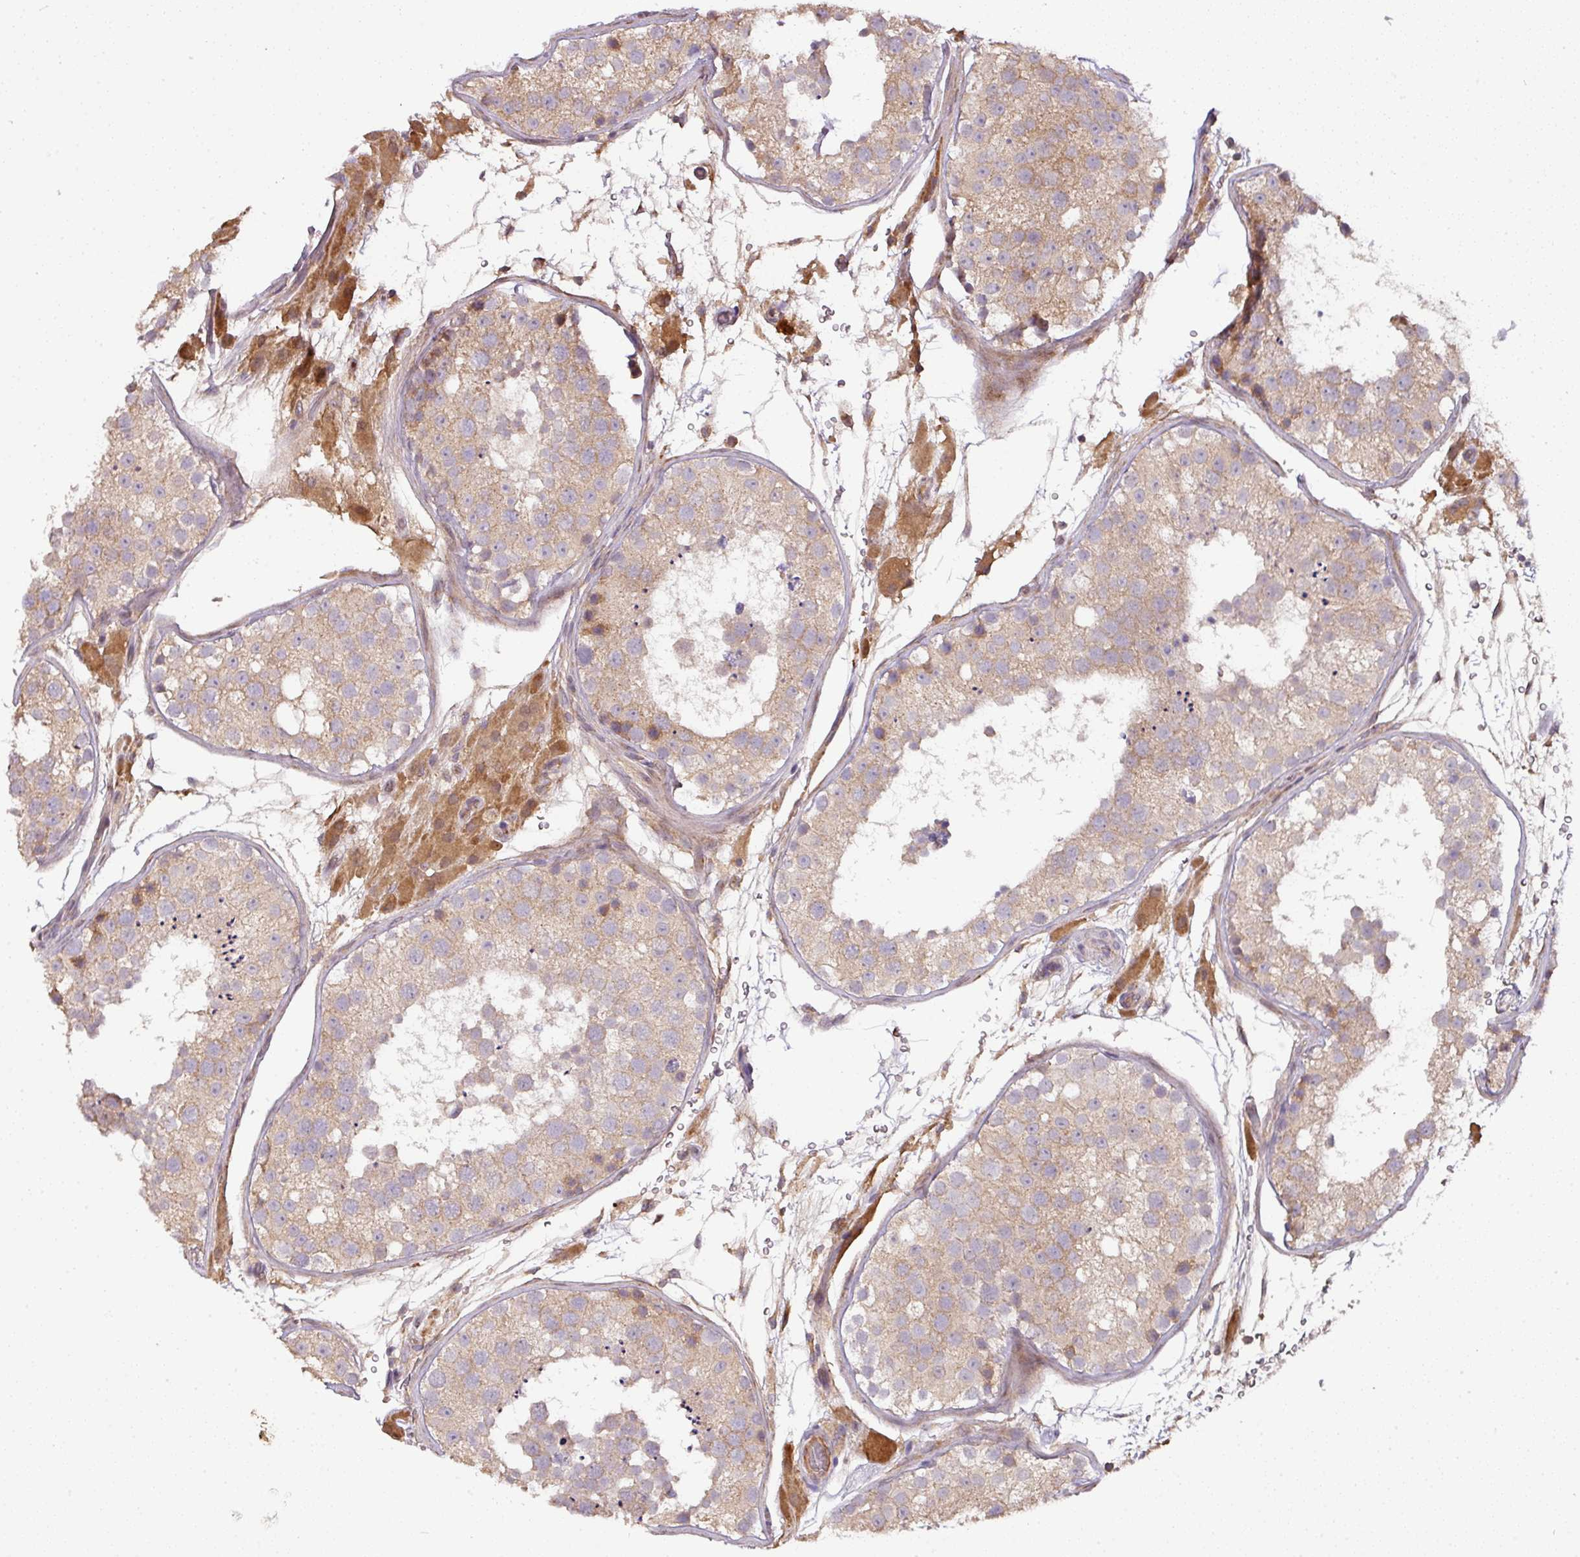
{"staining": {"intensity": "weak", "quantity": ">75%", "location": "cytoplasmic/membranous"}, "tissue": "testis", "cell_type": "Cells in seminiferous ducts", "image_type": "normal", "snomed": [{"axis": "morphology", "description": "Normal tissue, NOS"}, {"axis": "topography", "description": "Testis"}], "caption": "This histopathology image shows immunohistochemistry staining of unremarkable human testis, with low weak cytoplasmic/membranous positivity in approximately >75% of cells in seminiferous ducts.", "gene": "GALP", "patient": {"sex": "male", "age": 26}}